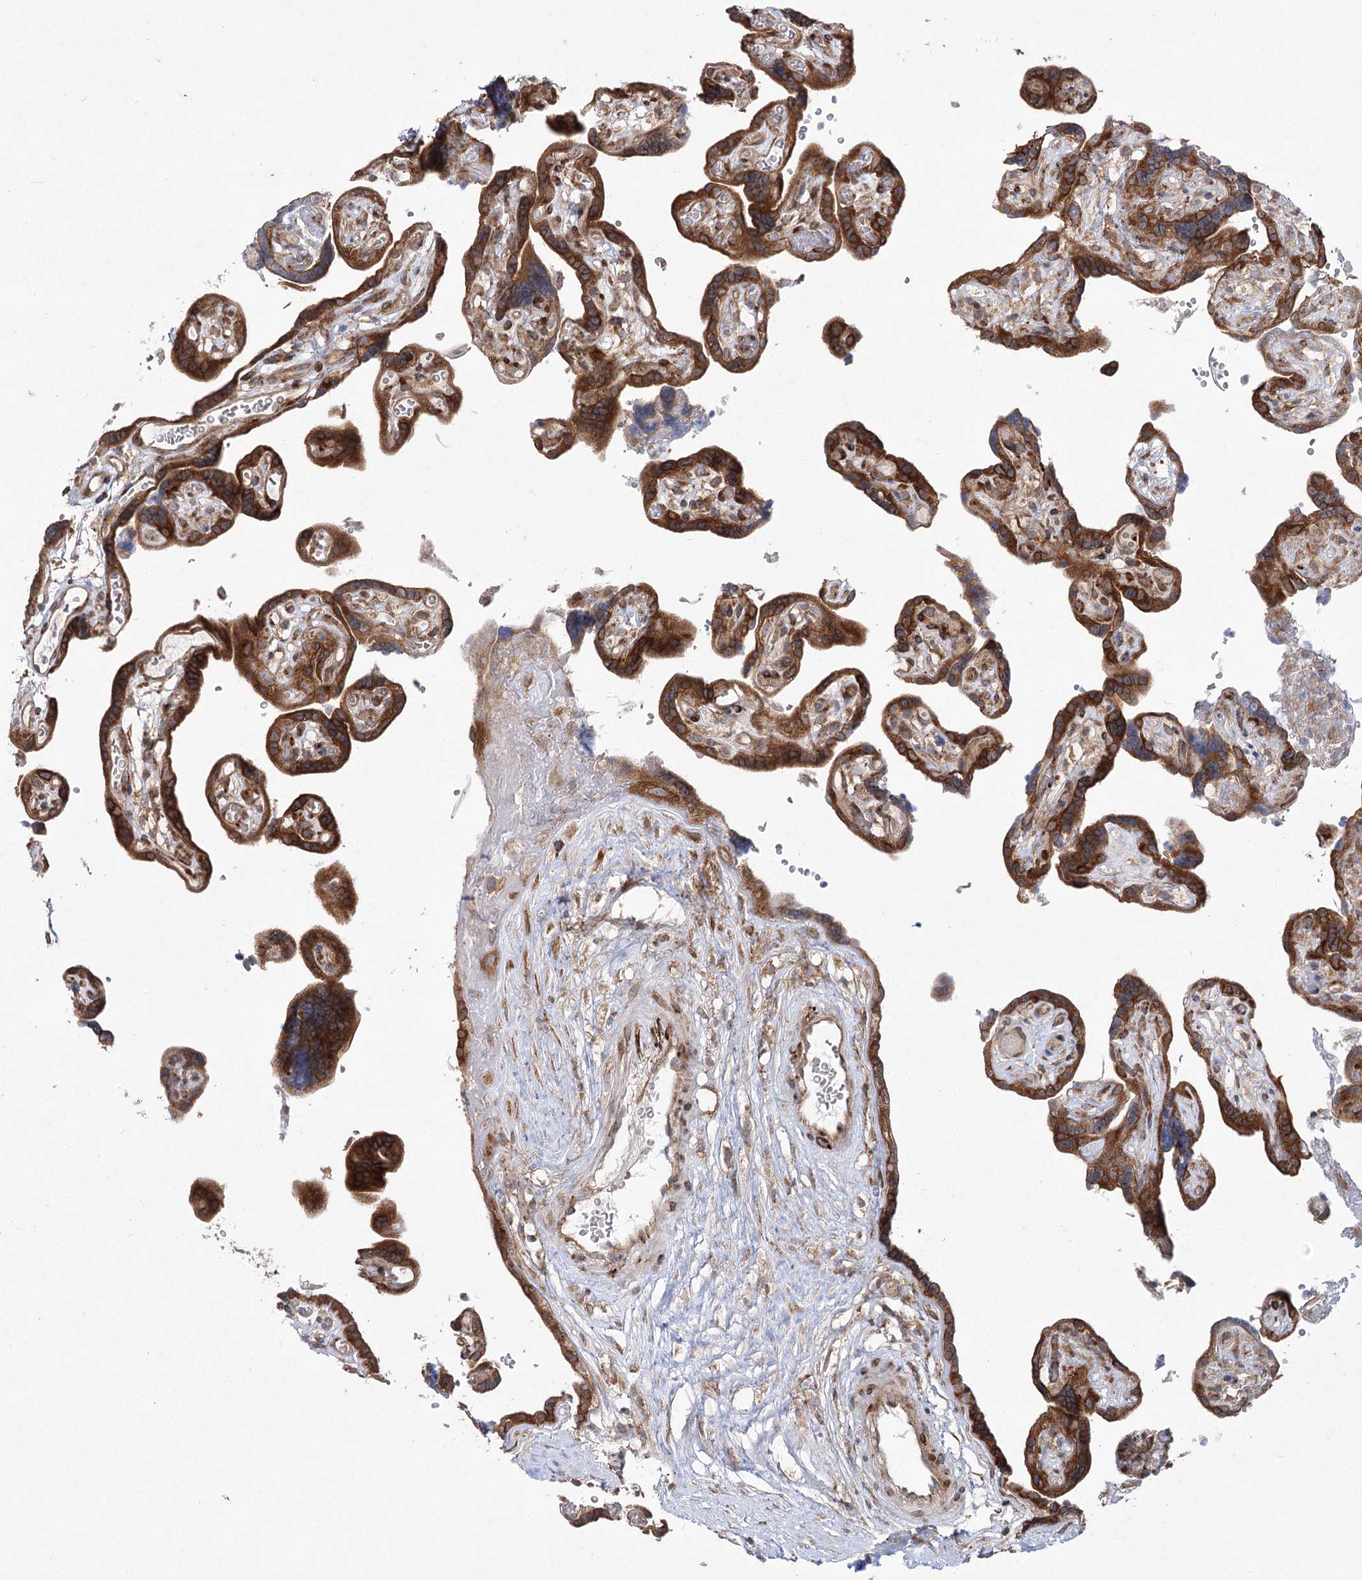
{"staining": {"intensity": "moderate", "quantity": ">75%", "location": "cytoplasmic/membranous"}, "tissue": "placenta", "cell_type": "Decidual cells", "image_type": "normal", "snomed": [{"axis": "morphology", "description": "Normal tissue, NOS"}, {"axis": "topography", "description": "Placenta"}], "caption": "IHC of unremarkable human placenta shows medium levels of moderate cytoplasmic/membranous expression in approximately >75% of decidual cells.", "gene": "VWA2", "patient": {"sex": "female", "age": 30}}